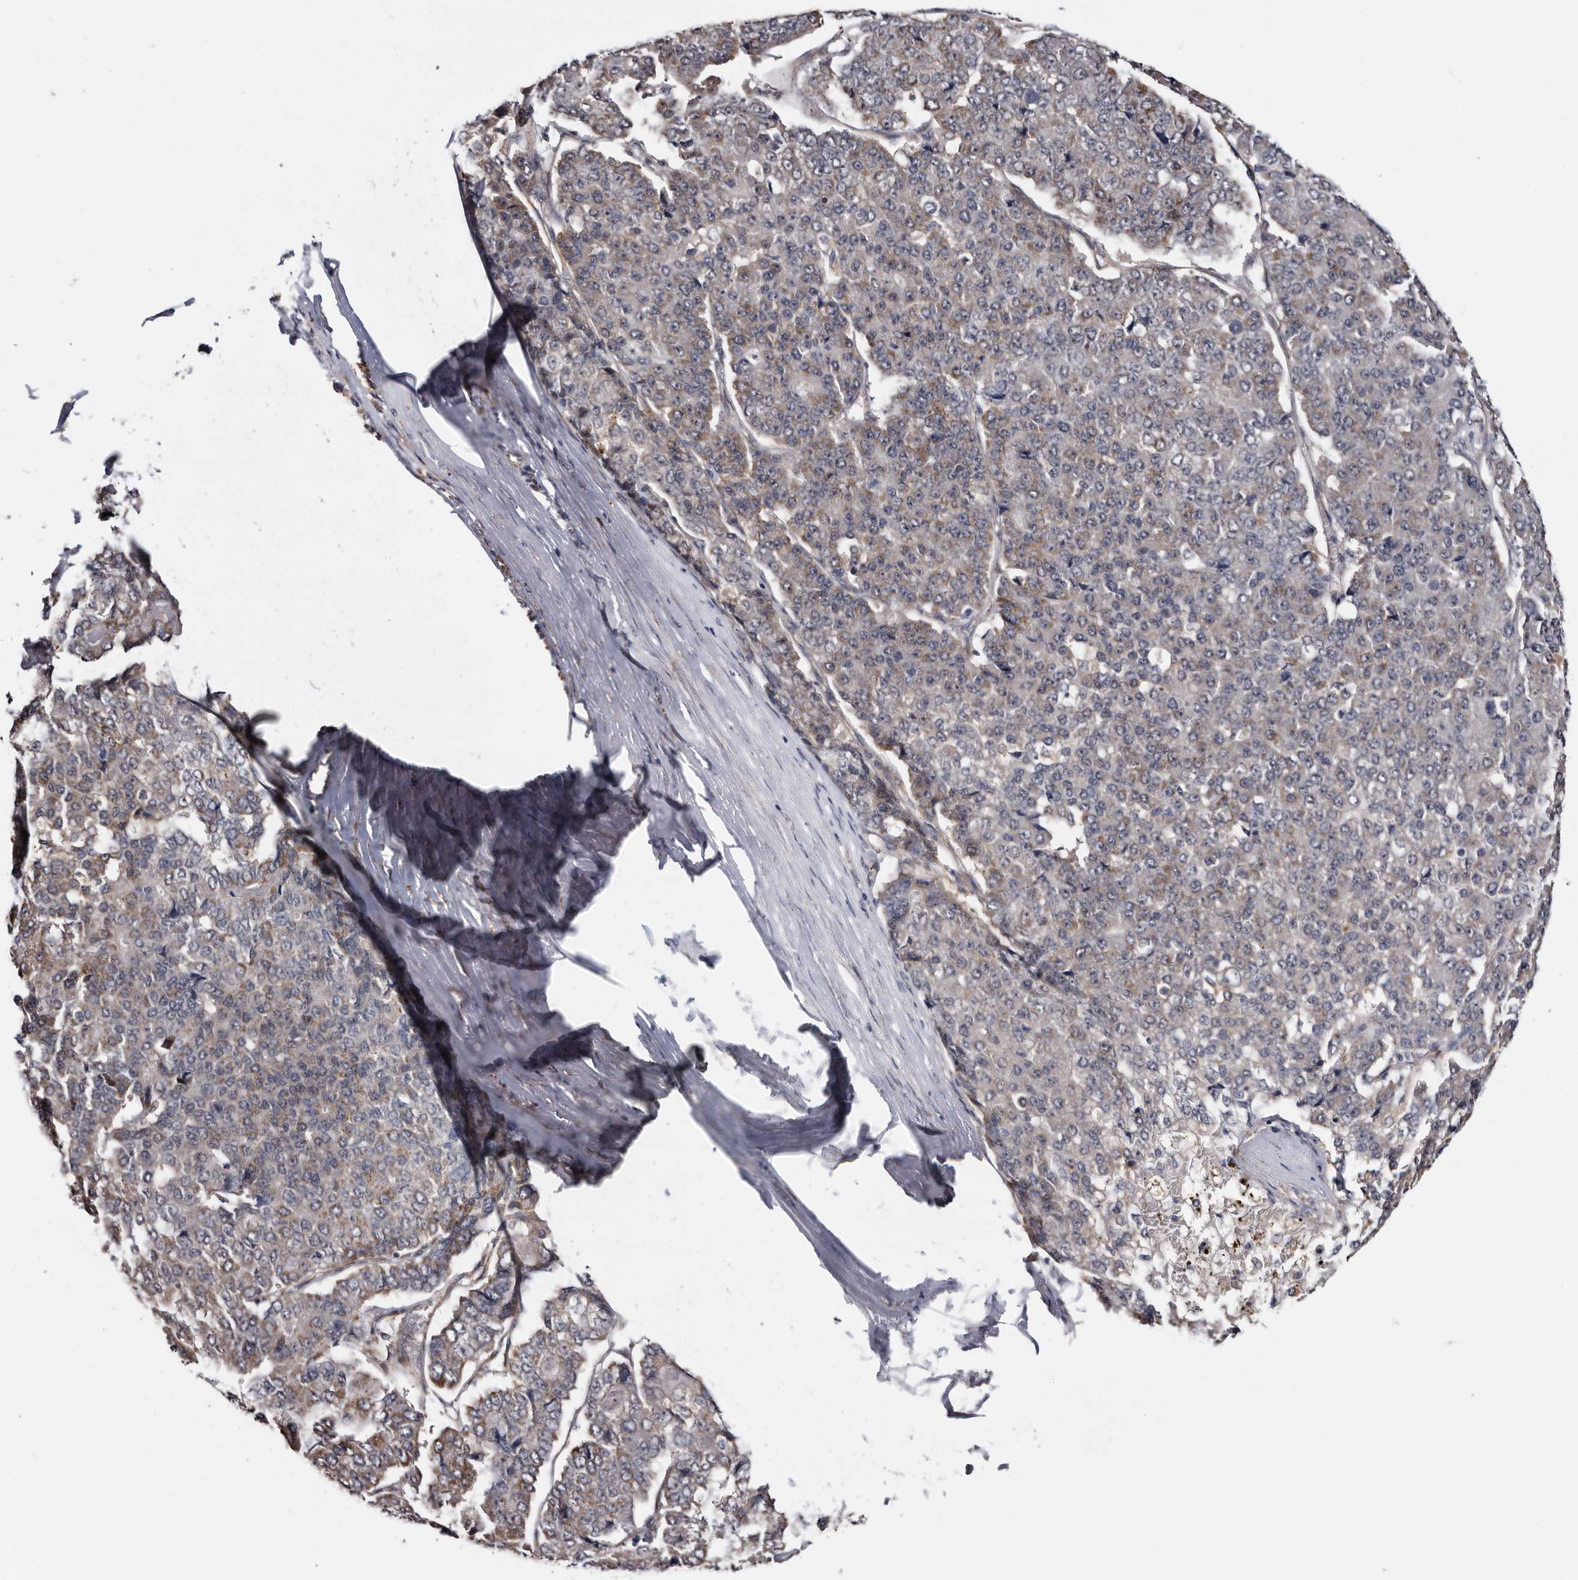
{"staining": {"intensity": "weak", "quantity": "<25%", "location": "cytoplasmic/membranous"}, "tissue": "pancreatic cancer", "cell_type": "Tumor cells", "image_type": "cancer", "snomed": [{"axis": "morphology", "description": "Adenocarcinoma, NOS"}, {"axis": "topography", "description": "Pancreas"}], "caption": "An IHC photomicrograph of pancreatic cancer (adenocarcinoma) is shown. There is no staining in tumor cells of pancreatic cancer (adenocarcinoma).", "gene": "ARMCX2", "patient": {"sex": "male", "age": 50}}